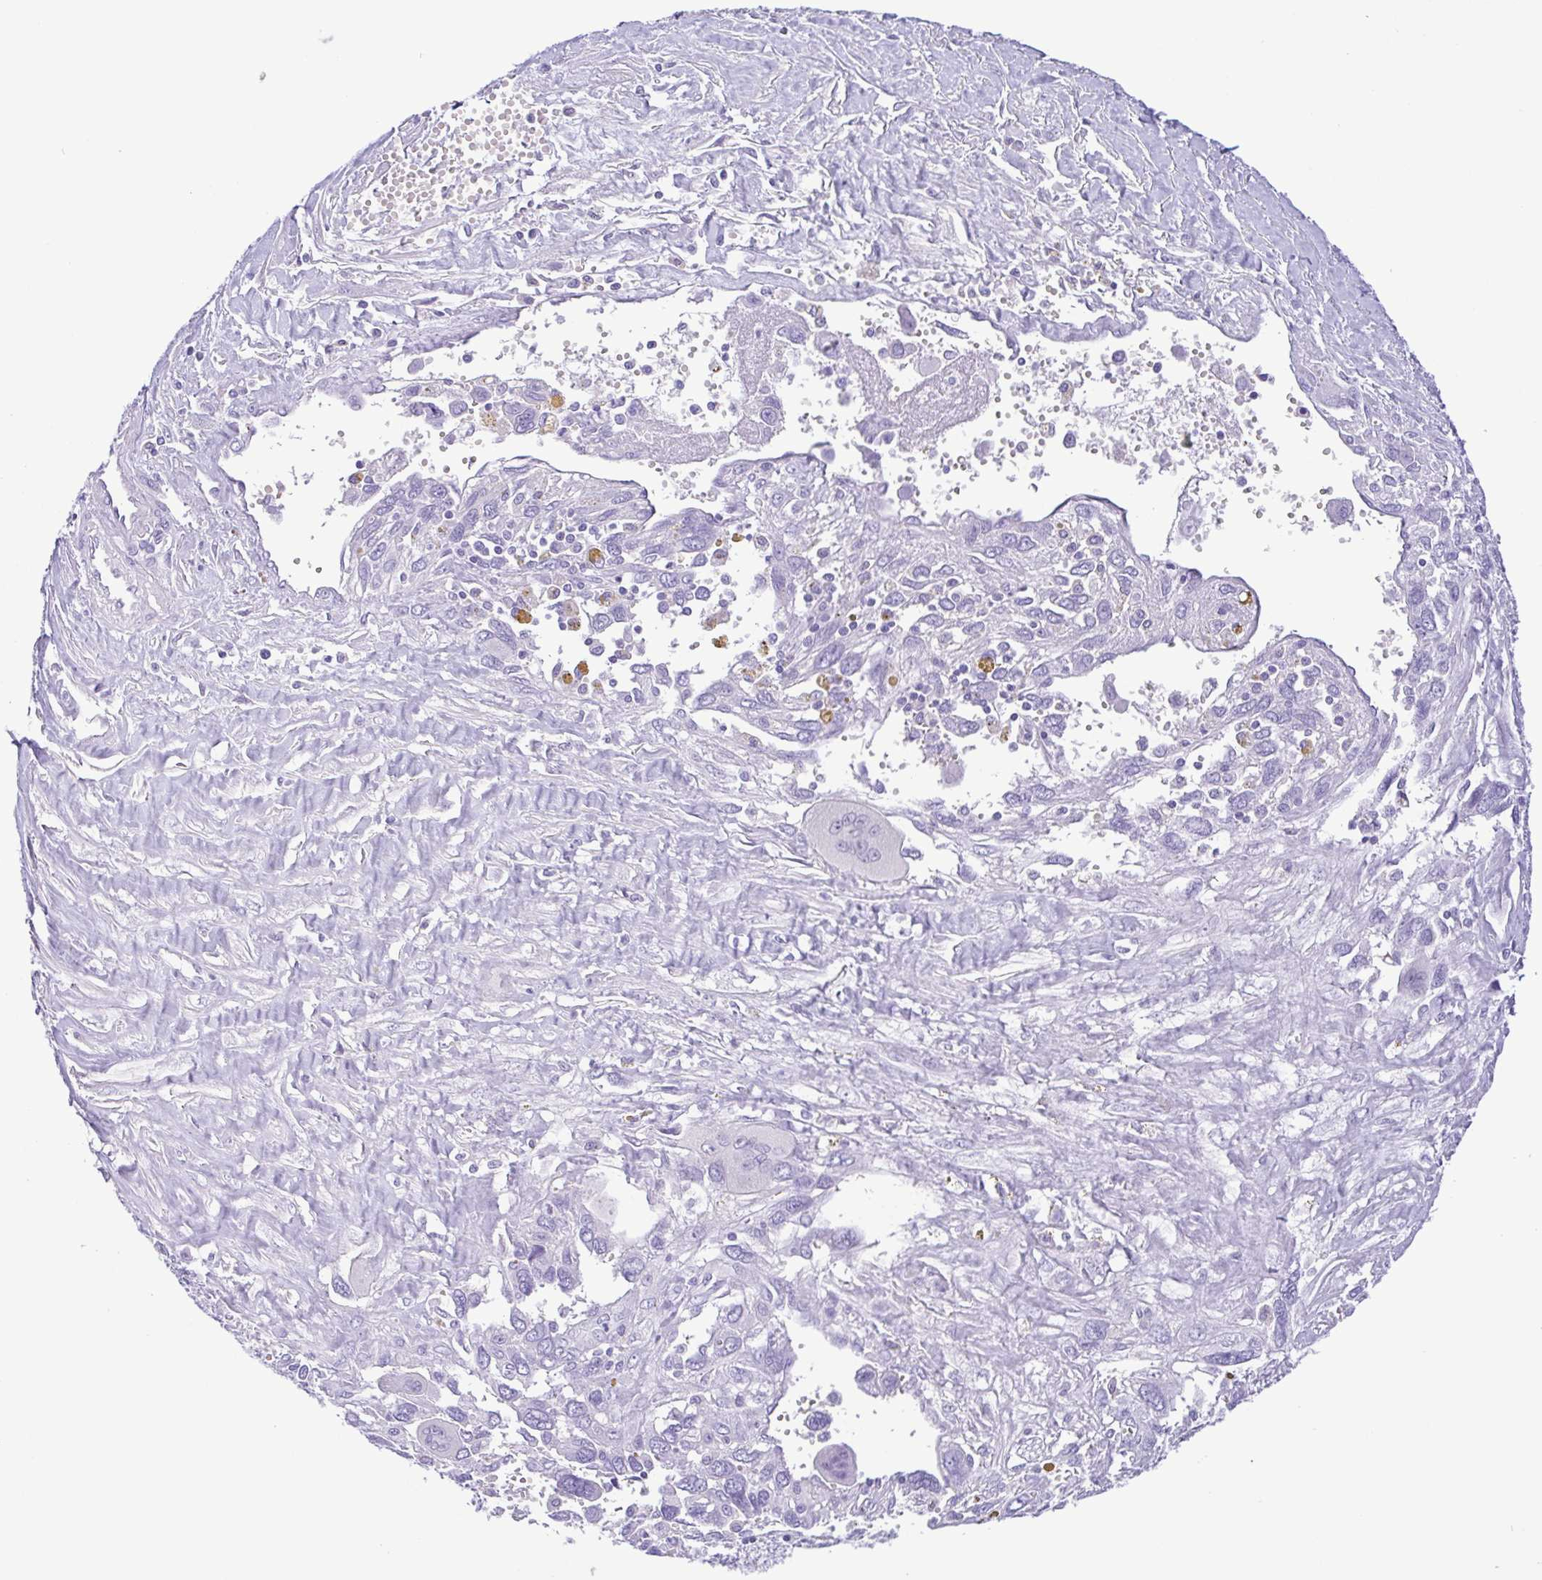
{"staining": {"intensity": "negative", "quantity": "none", "location": "none"}, "tissue": "pancreatic cancer", "cell_type": "Tumor cells", "image_type": "cancer", "snomed": [{"axis": "morphology", "description": "Adenocarcinoma, NOS"}, {"axis": "topography", "description": "Pancreas"}], "caption": "An immunohistochemistry (IHC) micrograph of pancreatic cancer is shown. There is no staining in tumor cells of pancreatic cancer.", "gene": "OVGP1", "patient": {"sex": "female", "age": 47}}